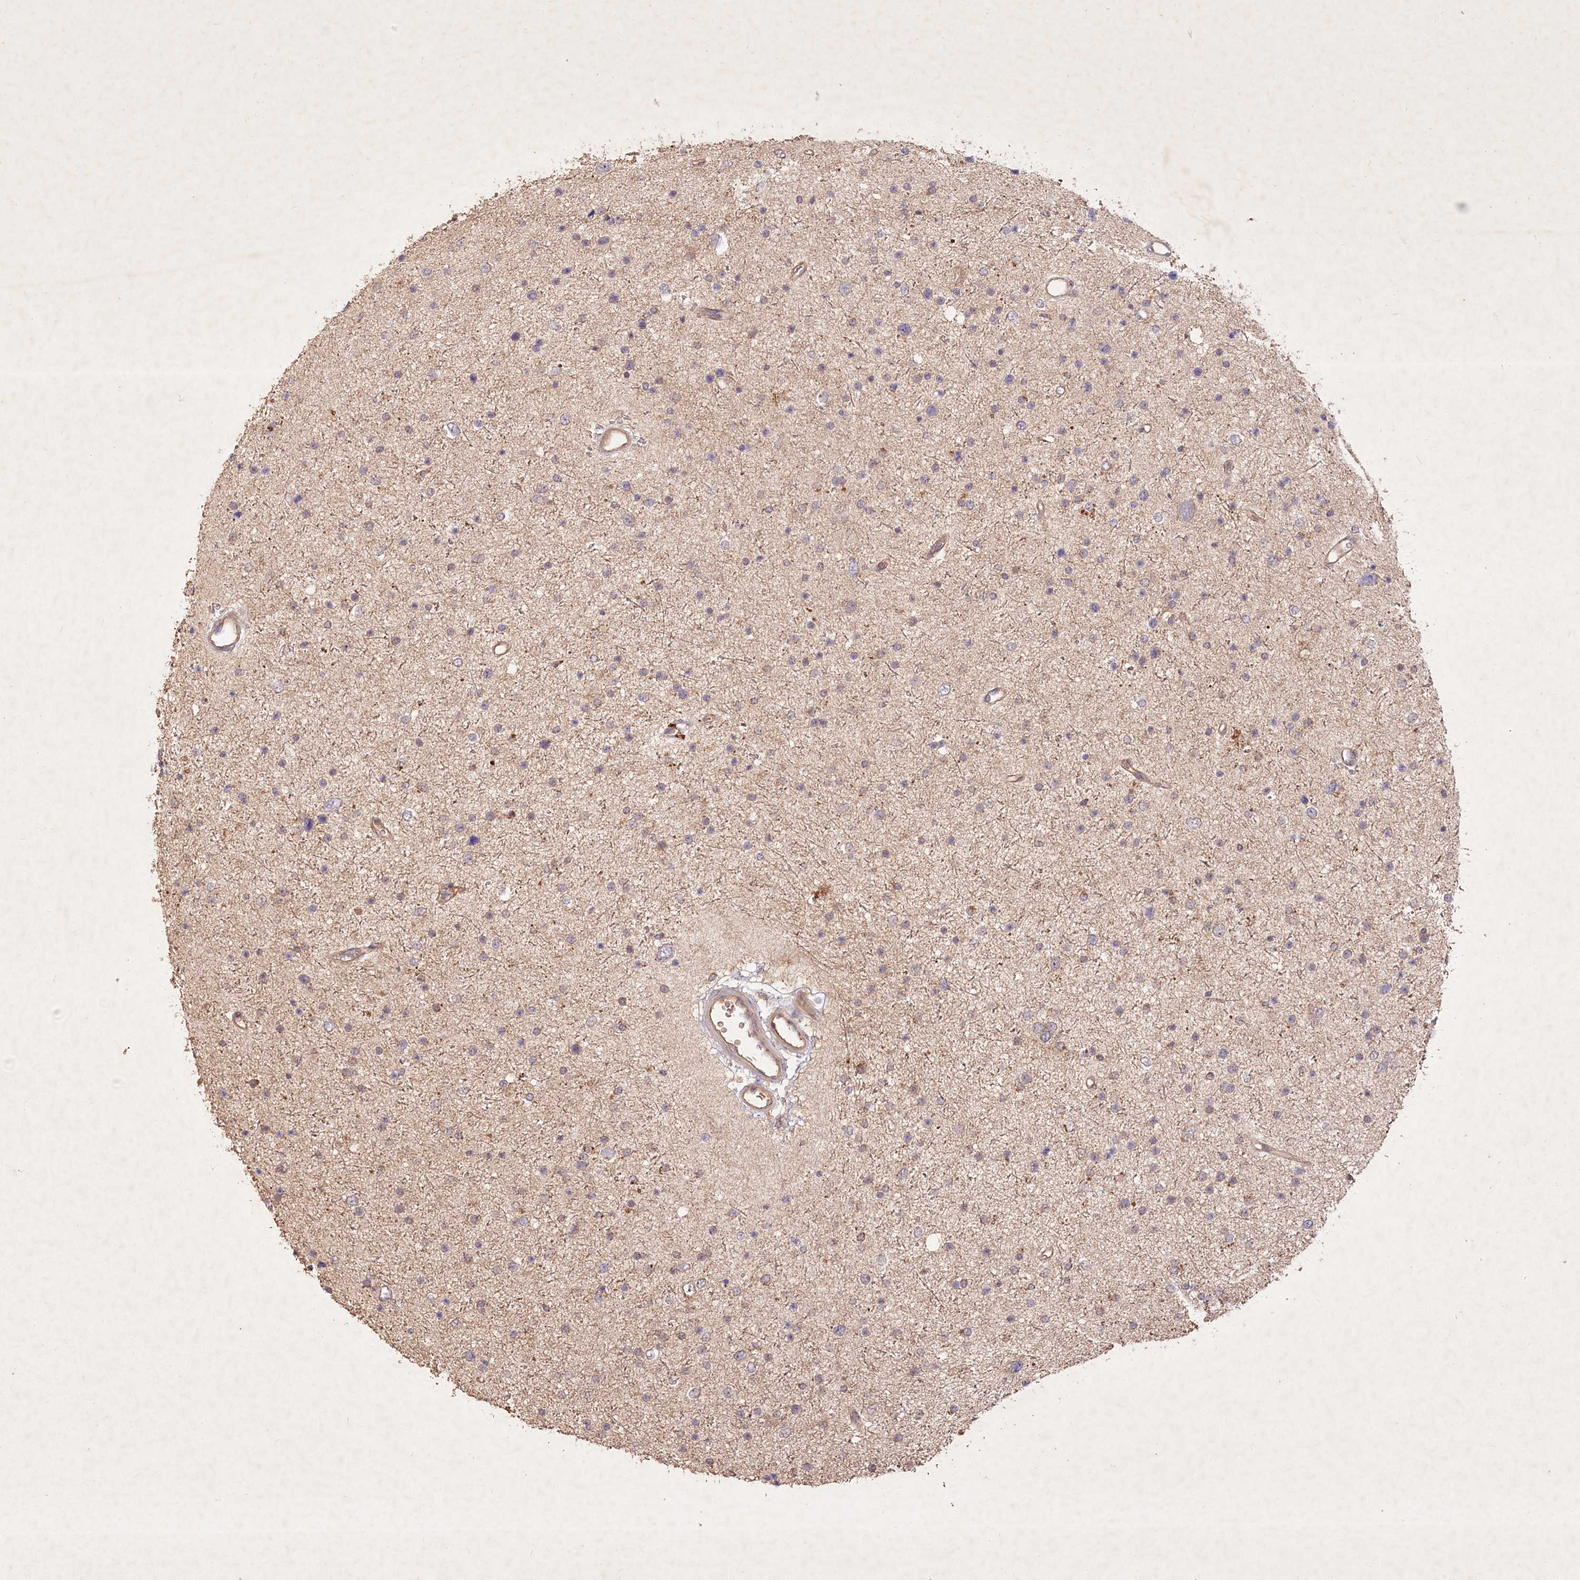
{"staining": {"intensity": "weak", "quantity": "<25%", "location": "cytoplasmic/membranous"}, "tissue": "glioma", "cell_type": "Tumor cells", "image_type": "cancer", "snomed": [{"axis": "morphology", "description": "Glioma, malignant, Low grade"}, {"axis": "topography", "description": "Brain"}], "caption": "This is an IHC micrograph of malignant glioma (low-grade). There is no expression in tumor cells.", "gene": "IRAK1BP1", "patient": {"sex": "female", "age": 37}}